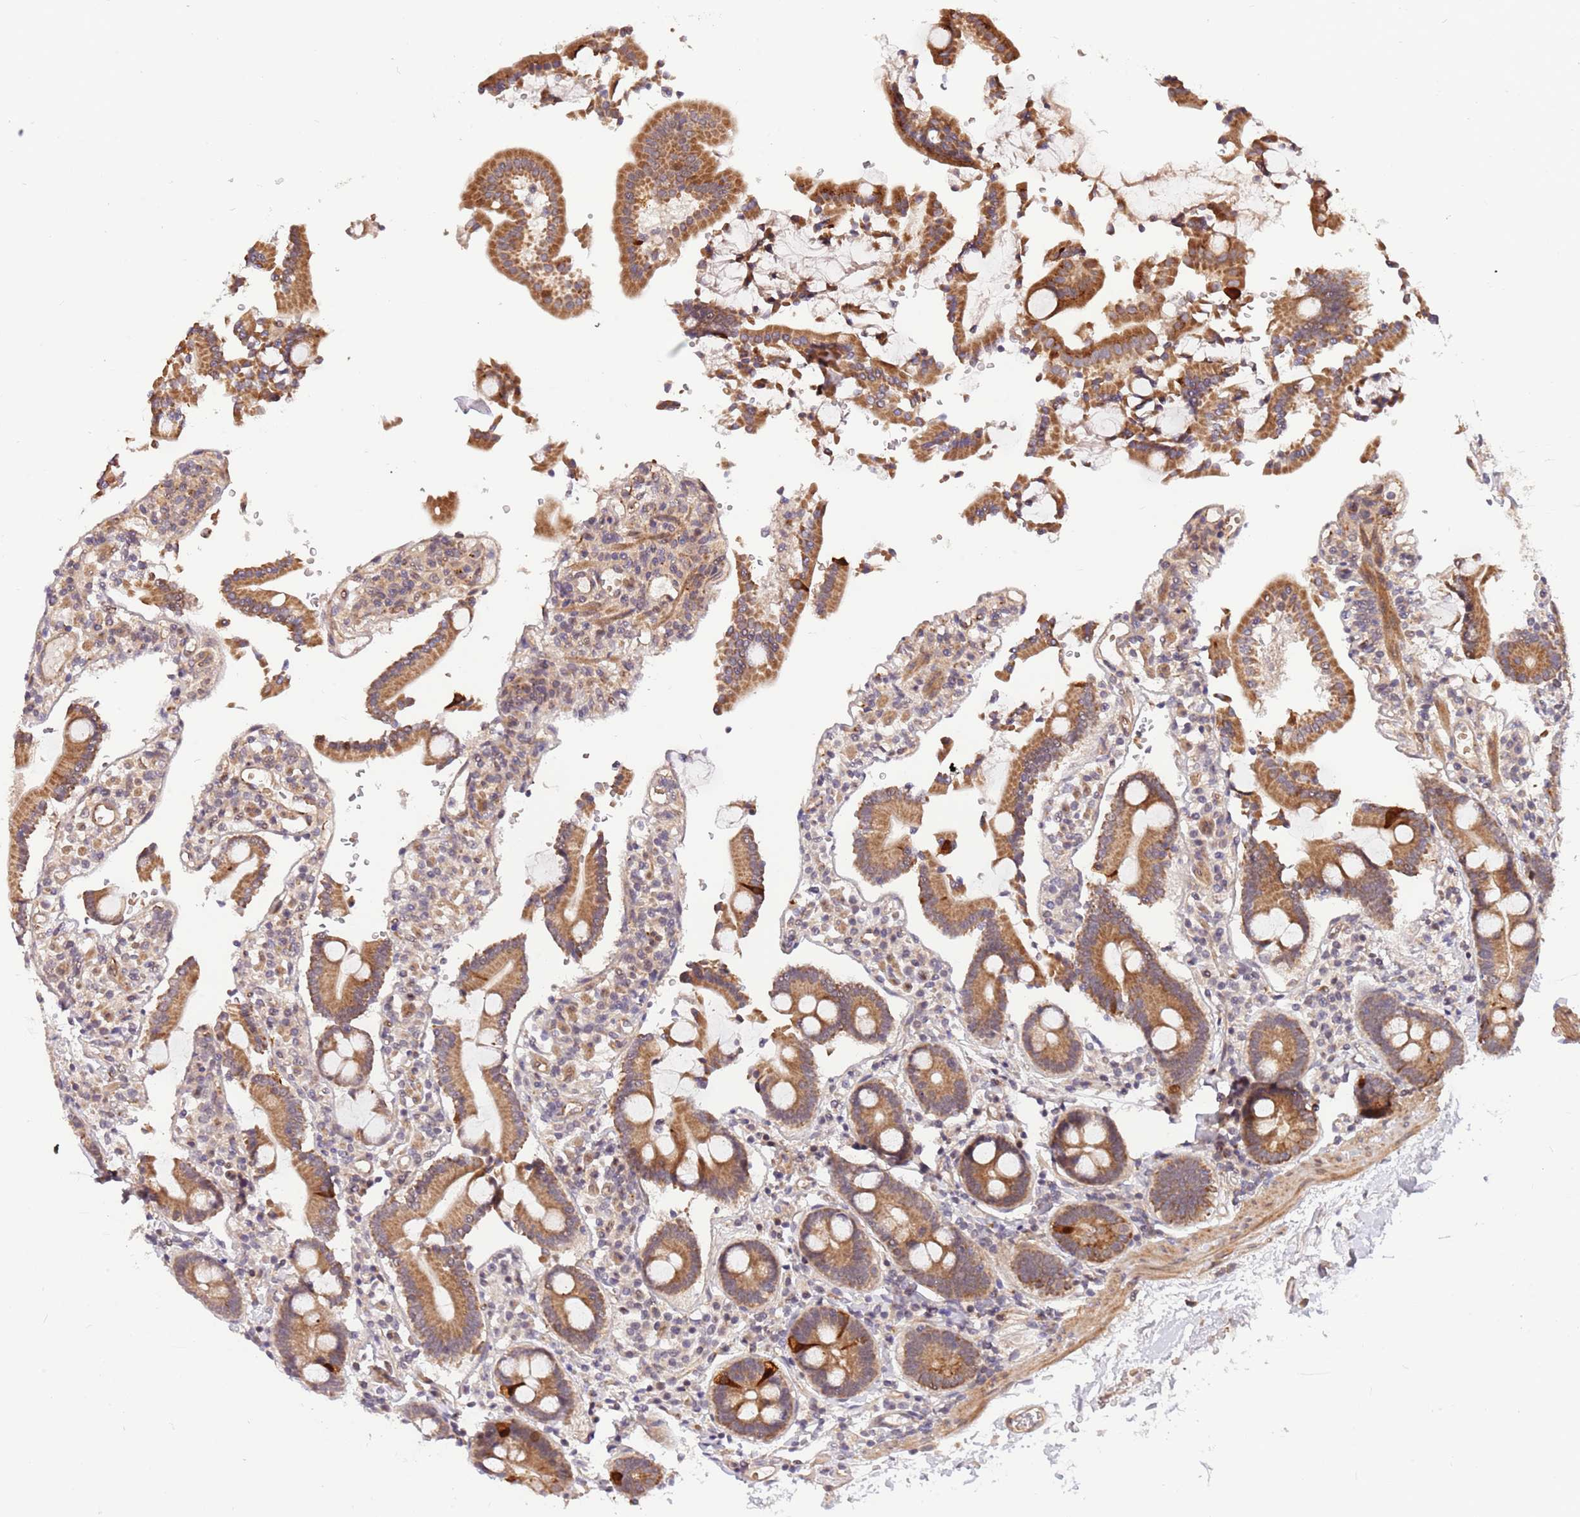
{"staining": {"intensity": "moderate", "quantity": ">75%", "location": "cytoplasmic/membranous"}, "tissue": "duodenum", "cell_type": "Glandular cells", "image_type": "normal", "snomed": [{"axis": "morphology", "description": "Normal tissue, NOS"}, {"axis": "topography", "description": "Duodenum"}], "caption": "A brown stain labels moderate cytoplasmic/membranous staining of a protein in glandular cells of benign human duodenum.", "gene": "HAUS3", "patient": {"sex": "male", "age": 55}}